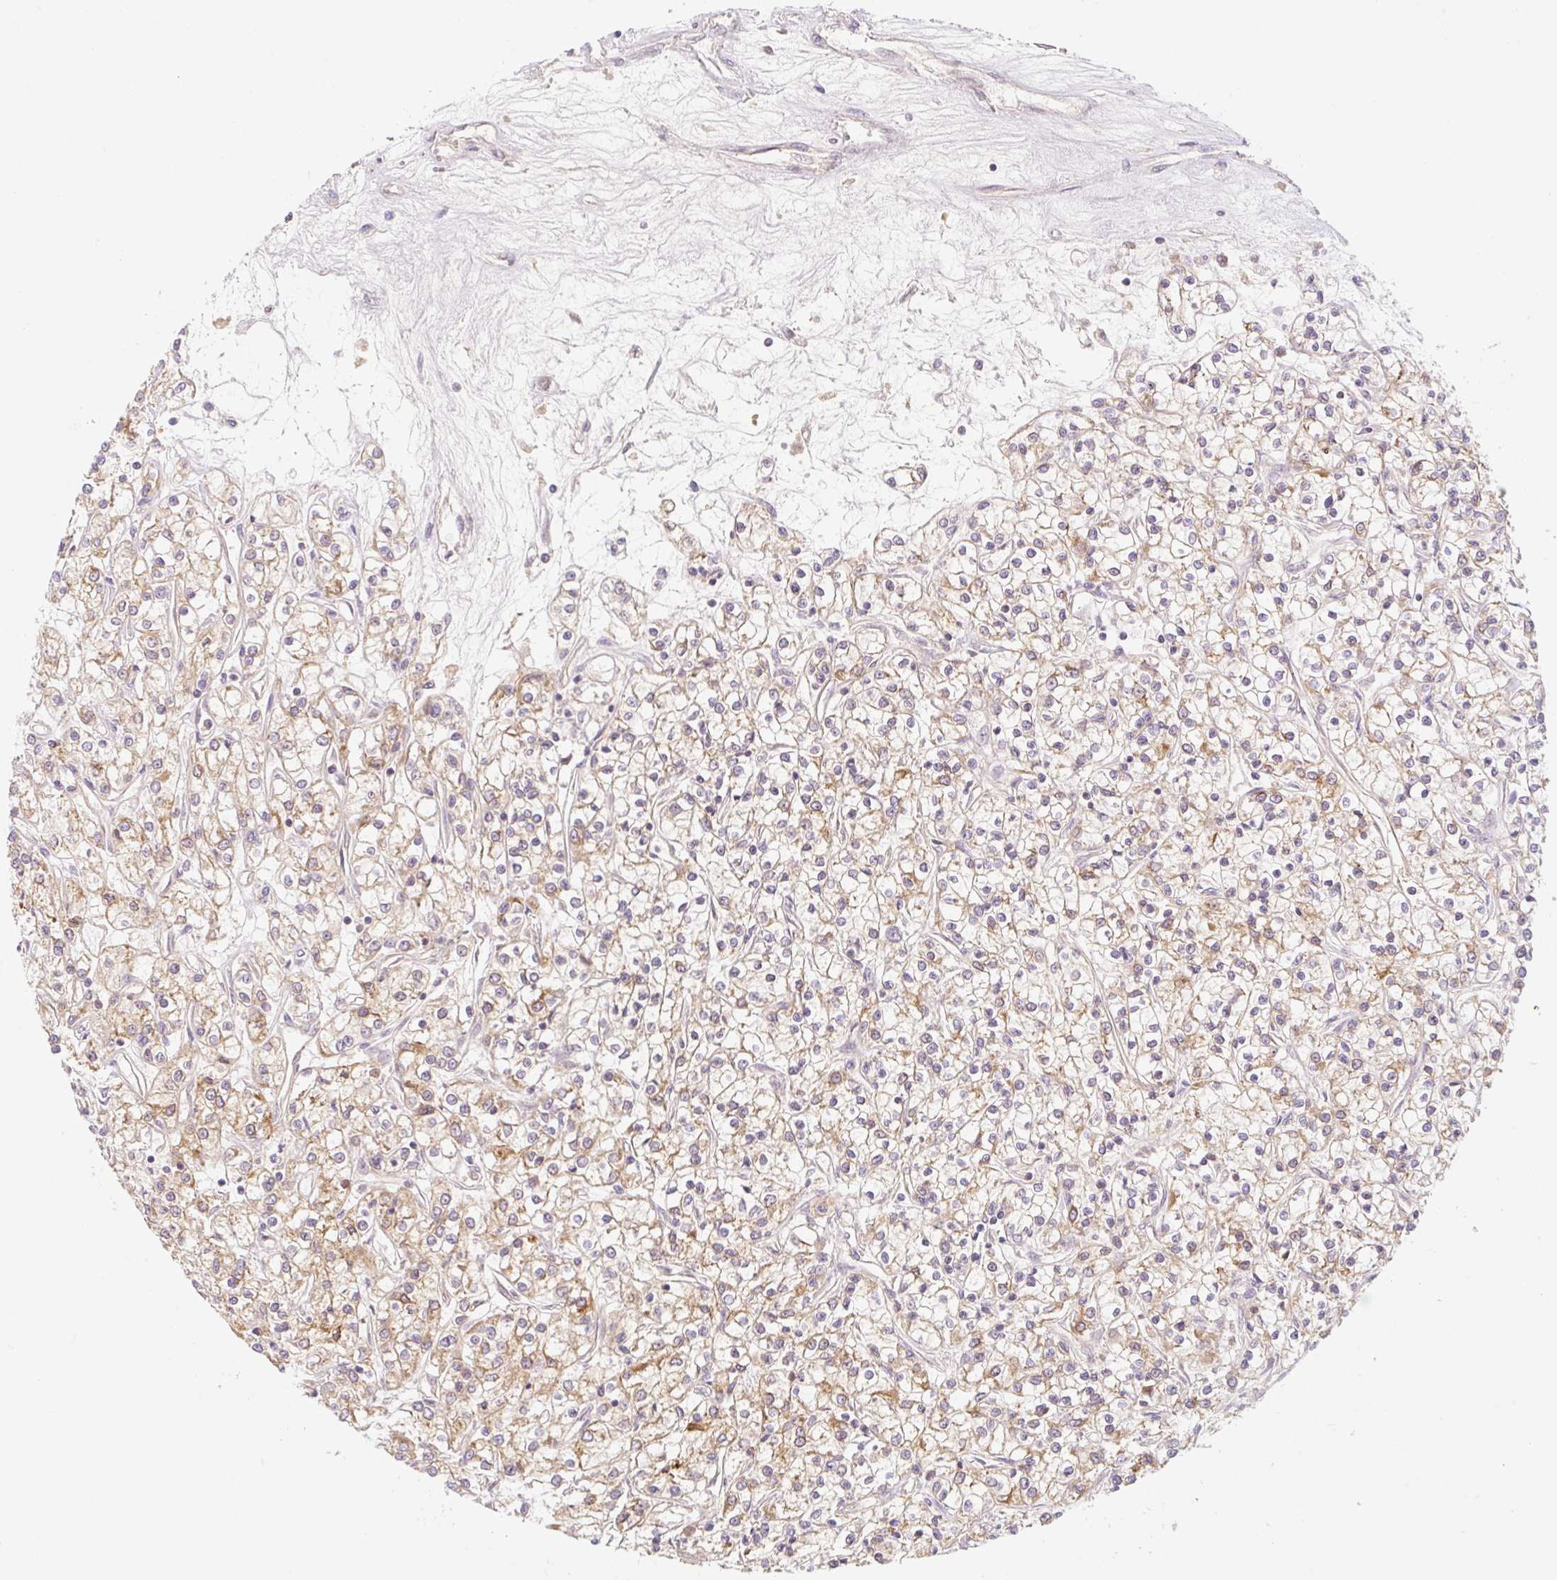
{"staining": {"intensity": "moderate", "quantity": "25%-75%", "location": "cytoplasmic/membranous"}, "tissue": "renal cancer", "cell_type": "Tumor cells", "image_type": "cancer", "snomed": [{"axis": "morphology", "description": "Adenocarcinoma, NOS"}, {"axis": "topography", "description": "Kidney"}], "caption": "Renal cancer stained with DAB IHC exhibits medium levels of moderate cytoplasmic/membranous staining in about 25%-75% of tumor cells. The protein of interest is shown in brown color, while the nuclei are stained blue.", "gene": "MIA2", "patient": {"sex": "female", "age": 59}}